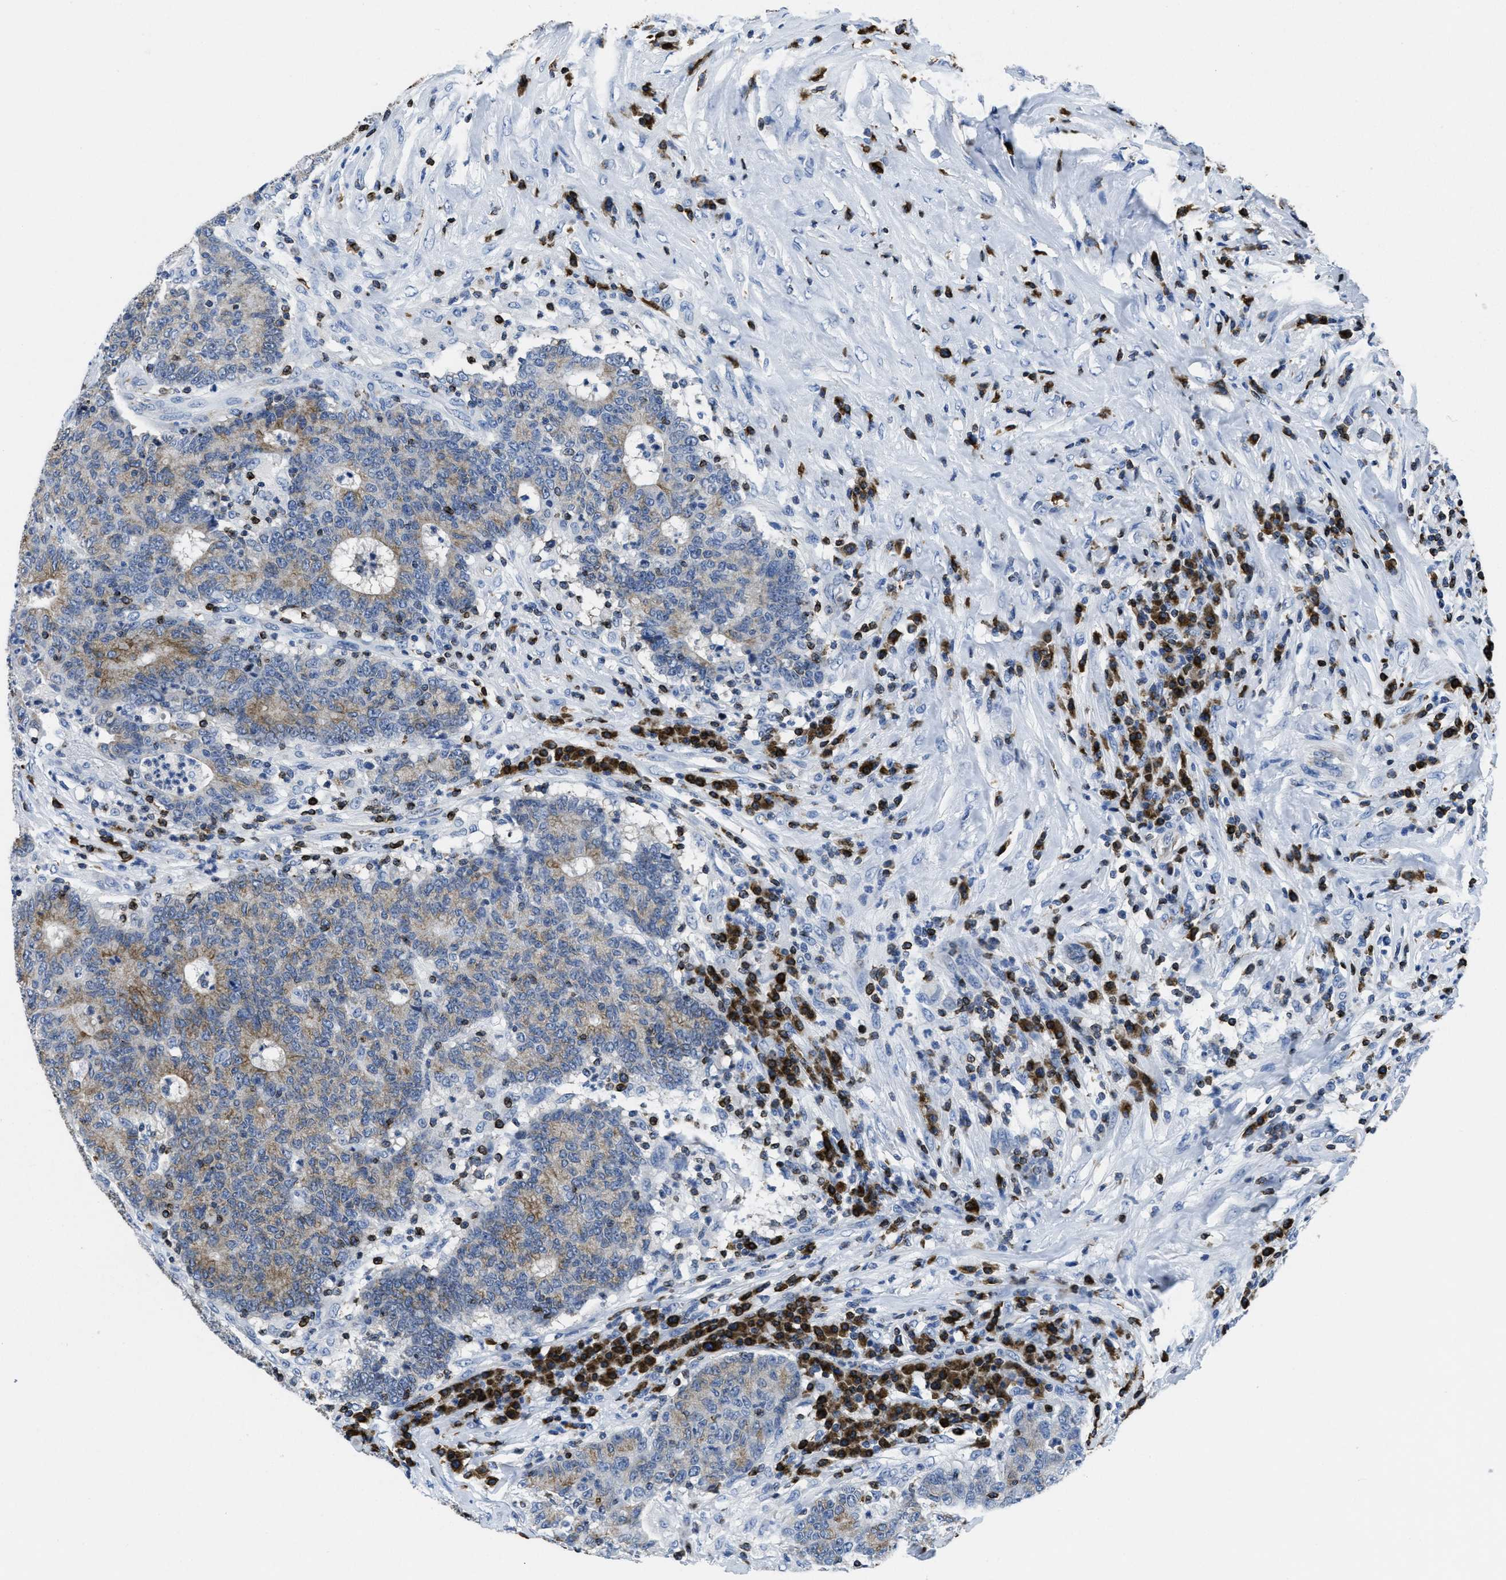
{"staining": {"intensity": "moderate", "quantity": "25%-75%", "location": "cytoplasmic/membranous"}, "tissue": "colorectal cancer", "cell_type": "Tumor cells", "image_type": "cancer", "snomed": [{"axis": "morphology", "description": "Normal tissue, NOS"}, {"axis": "morphology", "description": "Adenocarcinoma, NOS"}, {"axis": "topography", "description": "Colon"}], "caption": "Tumor cells show medium levels of moderate cytoplasmic/membranous positivity in approximately 25%-75% of cells in colorectal cancer (adenocarcinoma).", "gene": "ITGA3", "patient": {"sex": "female", "age": 75}}